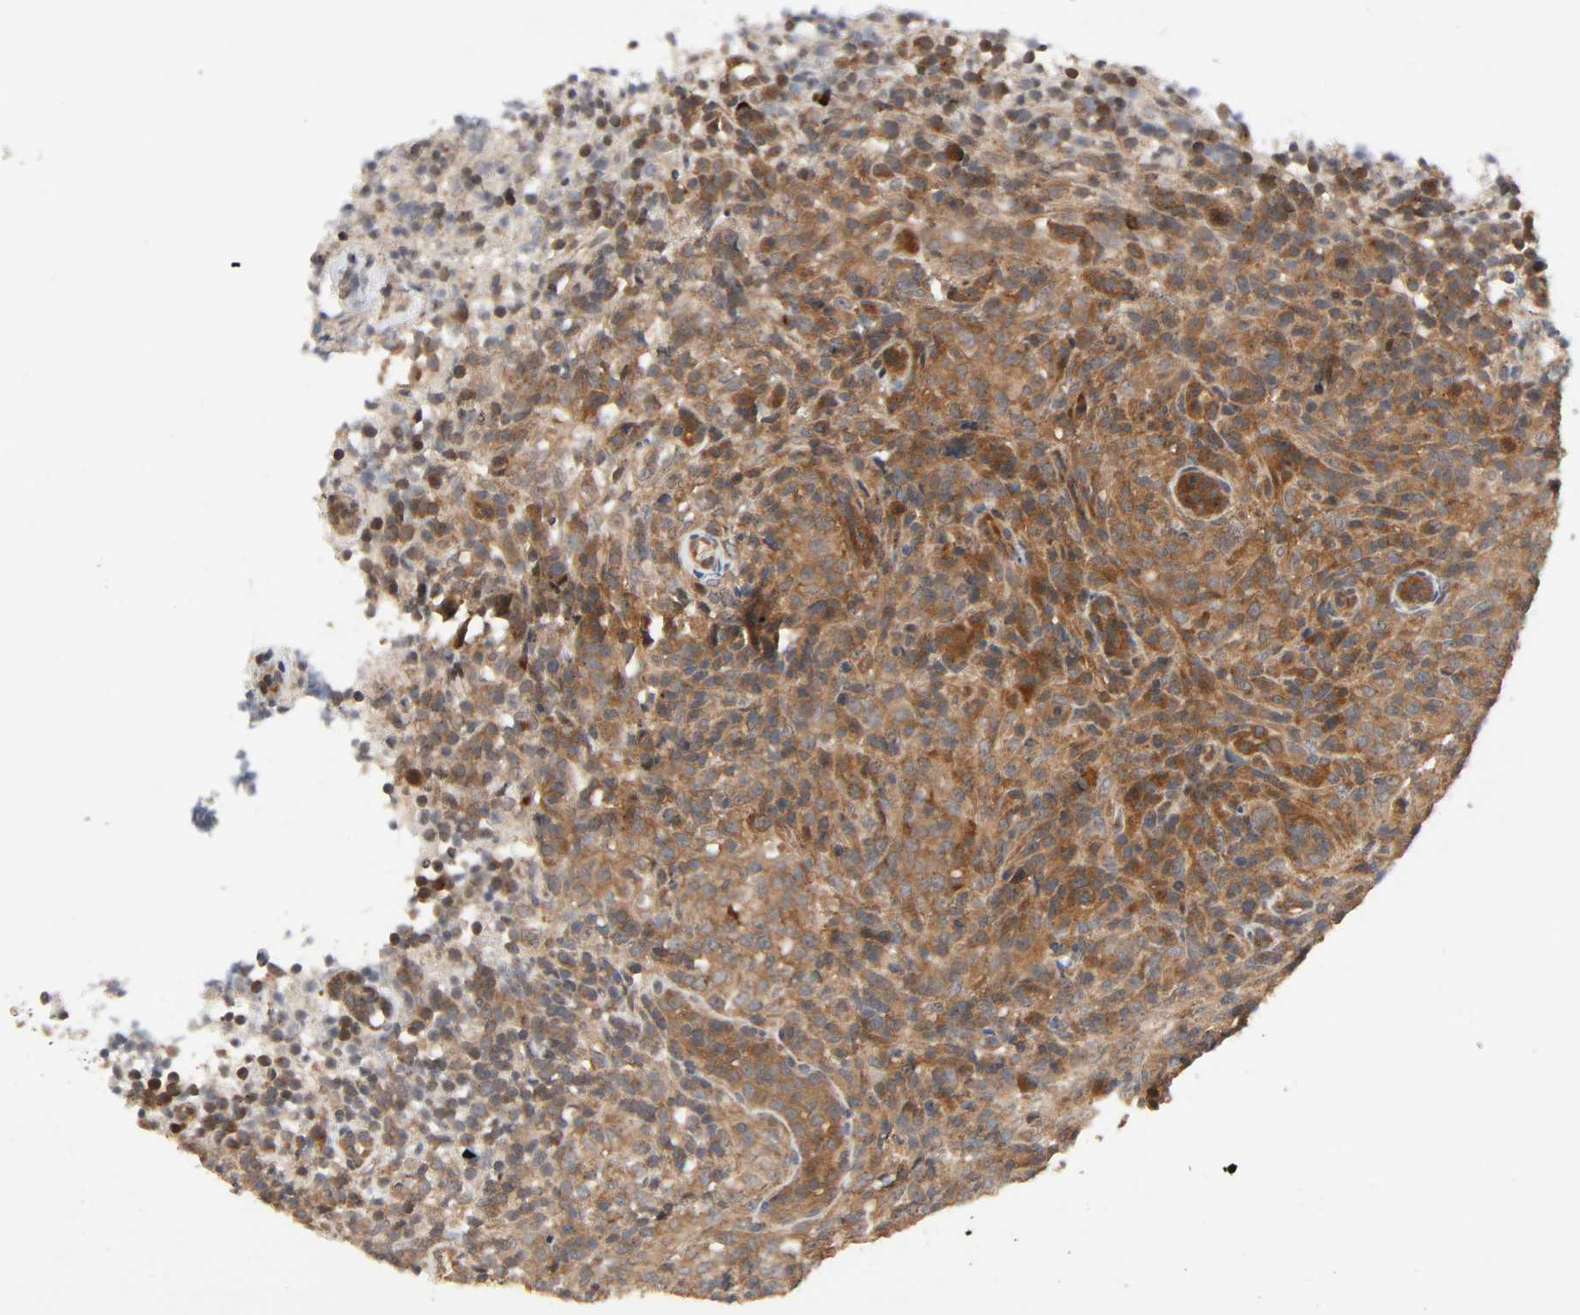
{"staining": {"intensity": "strong", "quantity": ">75%", "location": "cytoplasmic/membranous"}, "tissue": "lymphoma", "cell_type": "Tumor cells", "image_type": "cancer", "snomed": [{"axis": "morphology", "description": "Malignant lymphoma, non-Hodgkin's type, High grade"}, {"axis": "topography", "description": "Lymph node"}], "caption": "Tumor cells show high levels of strong cytoplasmic/membranous positivity in about >75% of cells in human malignant lymphoma, non-Hodgkin's type (high-grade).", "gene": "PPP2R1B", "patient": {"sex": "female", "age": 76}}